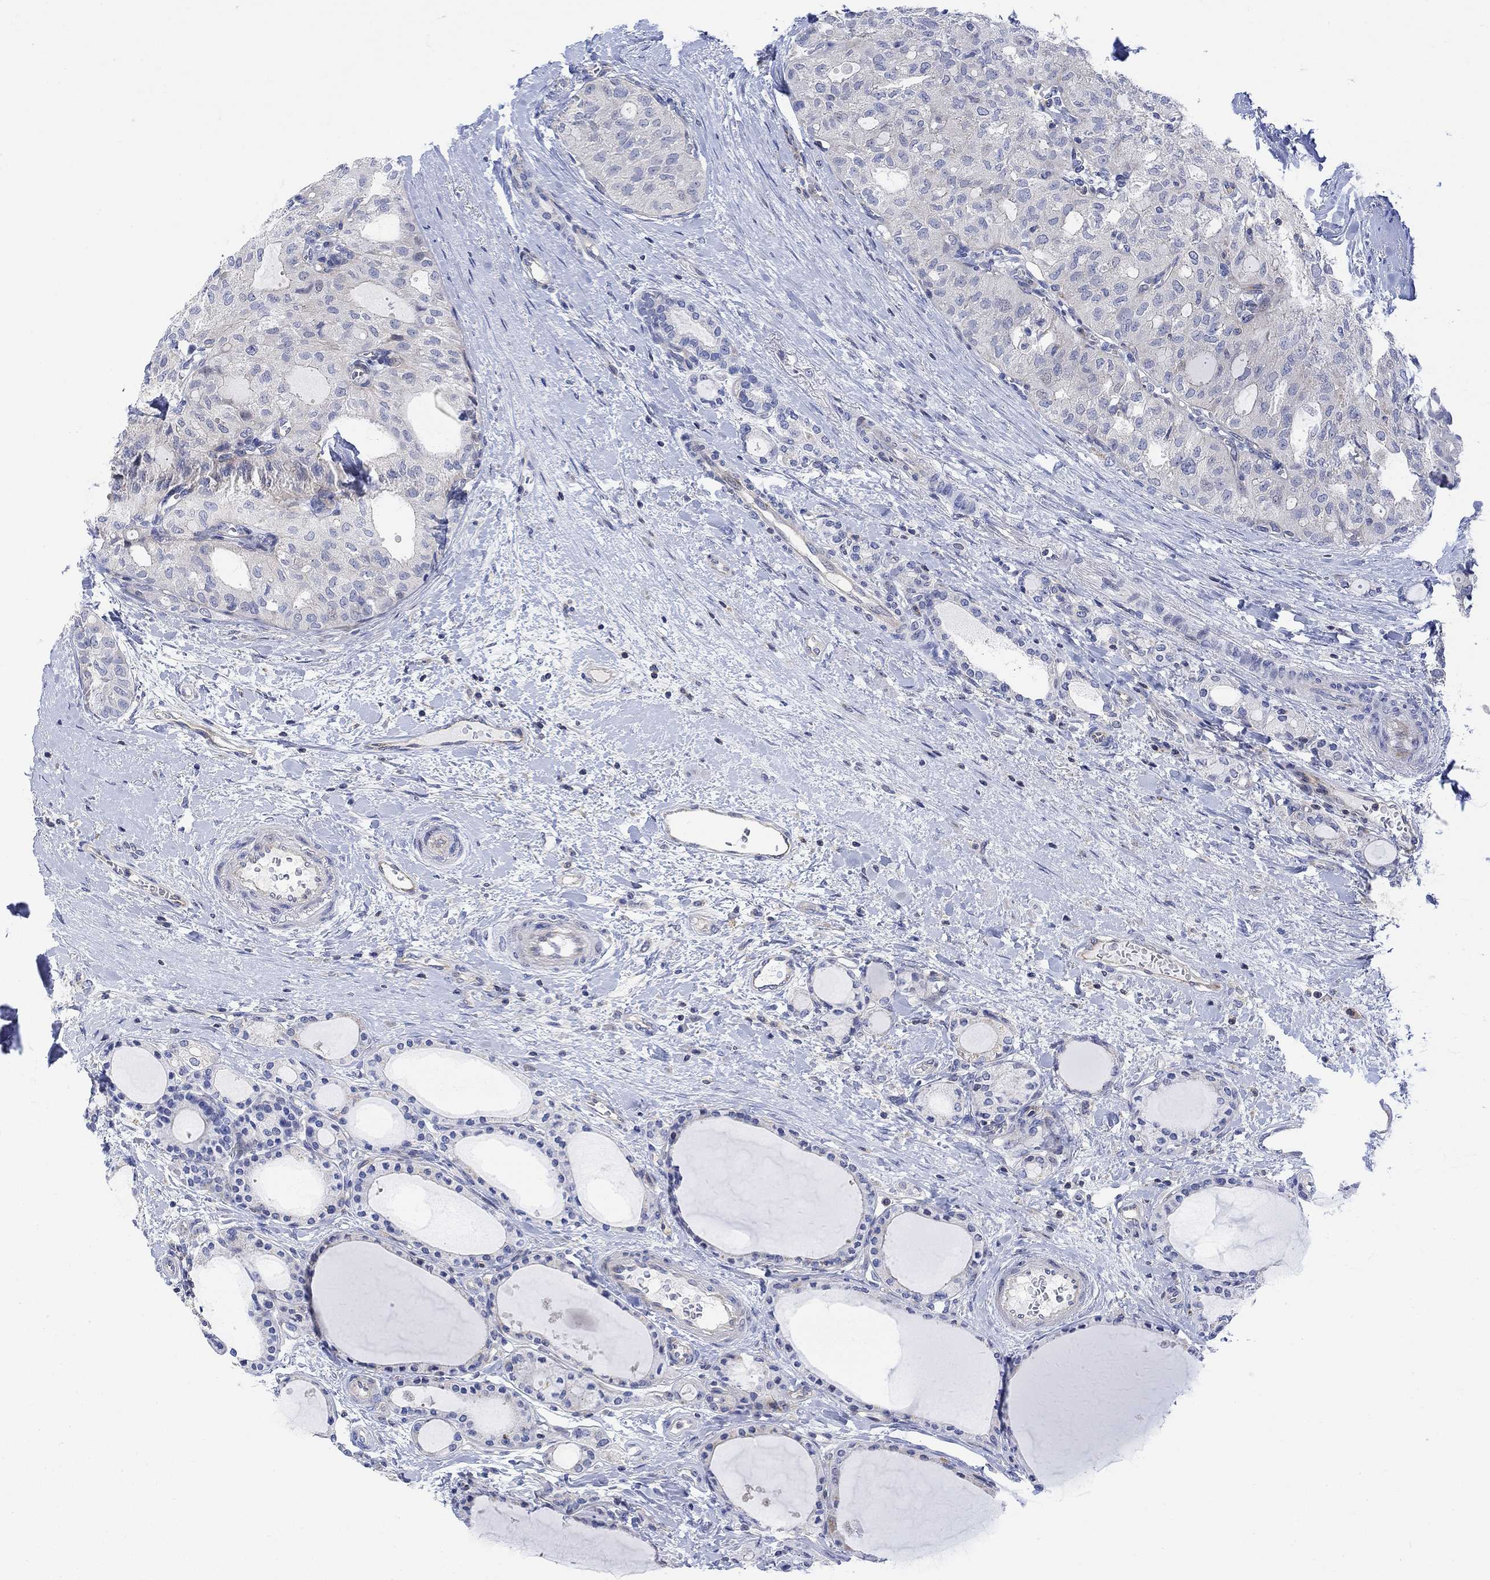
{"staining": {"intensity": "negative", "quantity": "none", "location": "none"}, "tissue": "thyroid cancer", "cell_type": "Tumor cells", "image_type": "cancer", "snomed": [{"axis": "morphology", "description": "Follicular adenoma carcinoma, NOS"}, {"axis": "topography", "description": "Thyroid gland"}], "caption": "Tumor cells show no significant protein staining in thyroid cancer (follicular adenoma carcinoma).", "gene": "ARSK", "patient": {"sex": "male", "age": 75}}